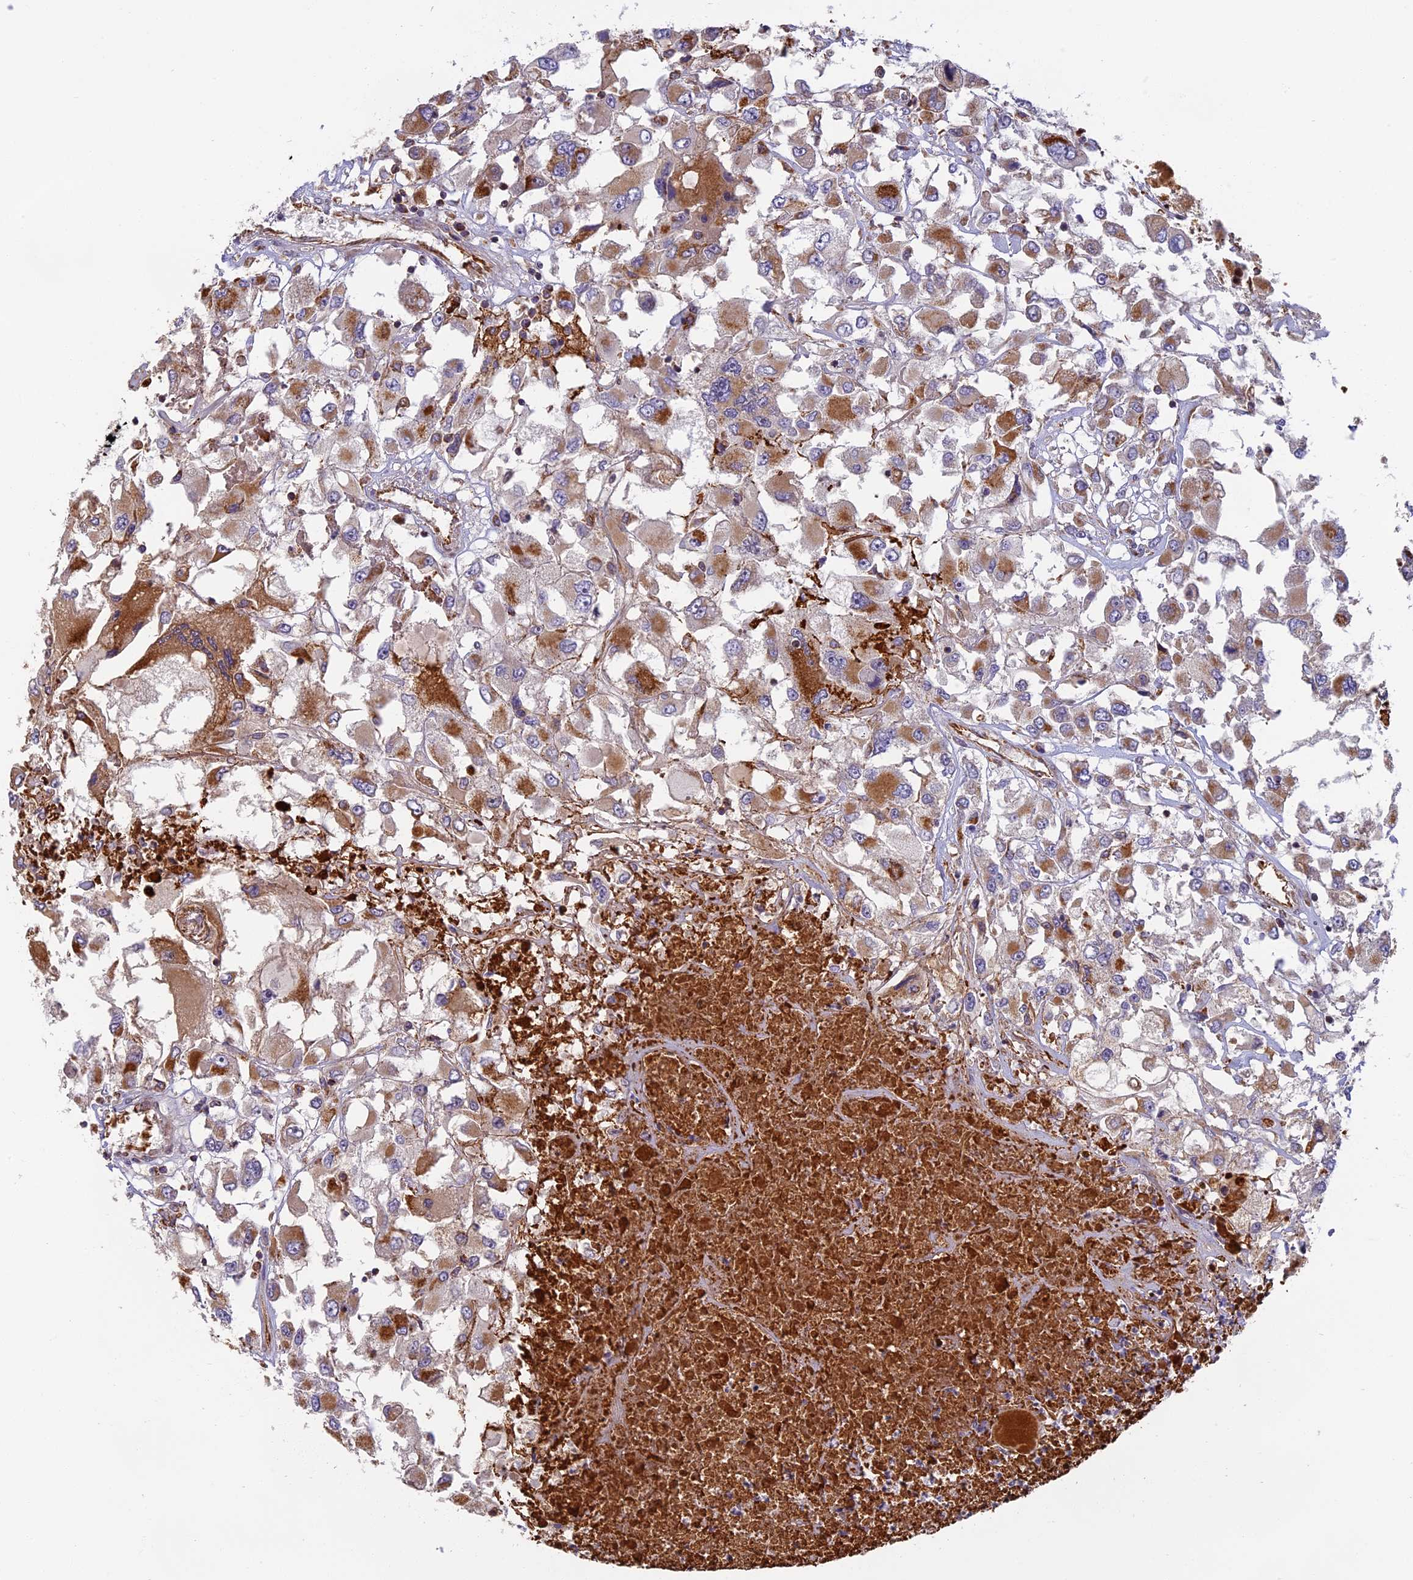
{"staining": {"intensity": "moderate", "quantity": ">75%", "location": "cytoplasmic/membranous"}, "tissue": "renal cancer", "cell_type": "Tumor cells", "image_type": "cancer", "snomed": [{"axis": "morphology", "description": "Adenocarcinoma, NOS"}, {"axis": "topography", "description": "Kidney"}], "caption": "High-power microscopy captured an immunohistochemistry (IHC) histopathology image of renal cancer (adenocarcinoma), revealing moderate cytoplasmic/membranous expression in approximately >75% of tumor cells.", "gene": "EDAR", "patient": {"sex": "female", "age": 52}}